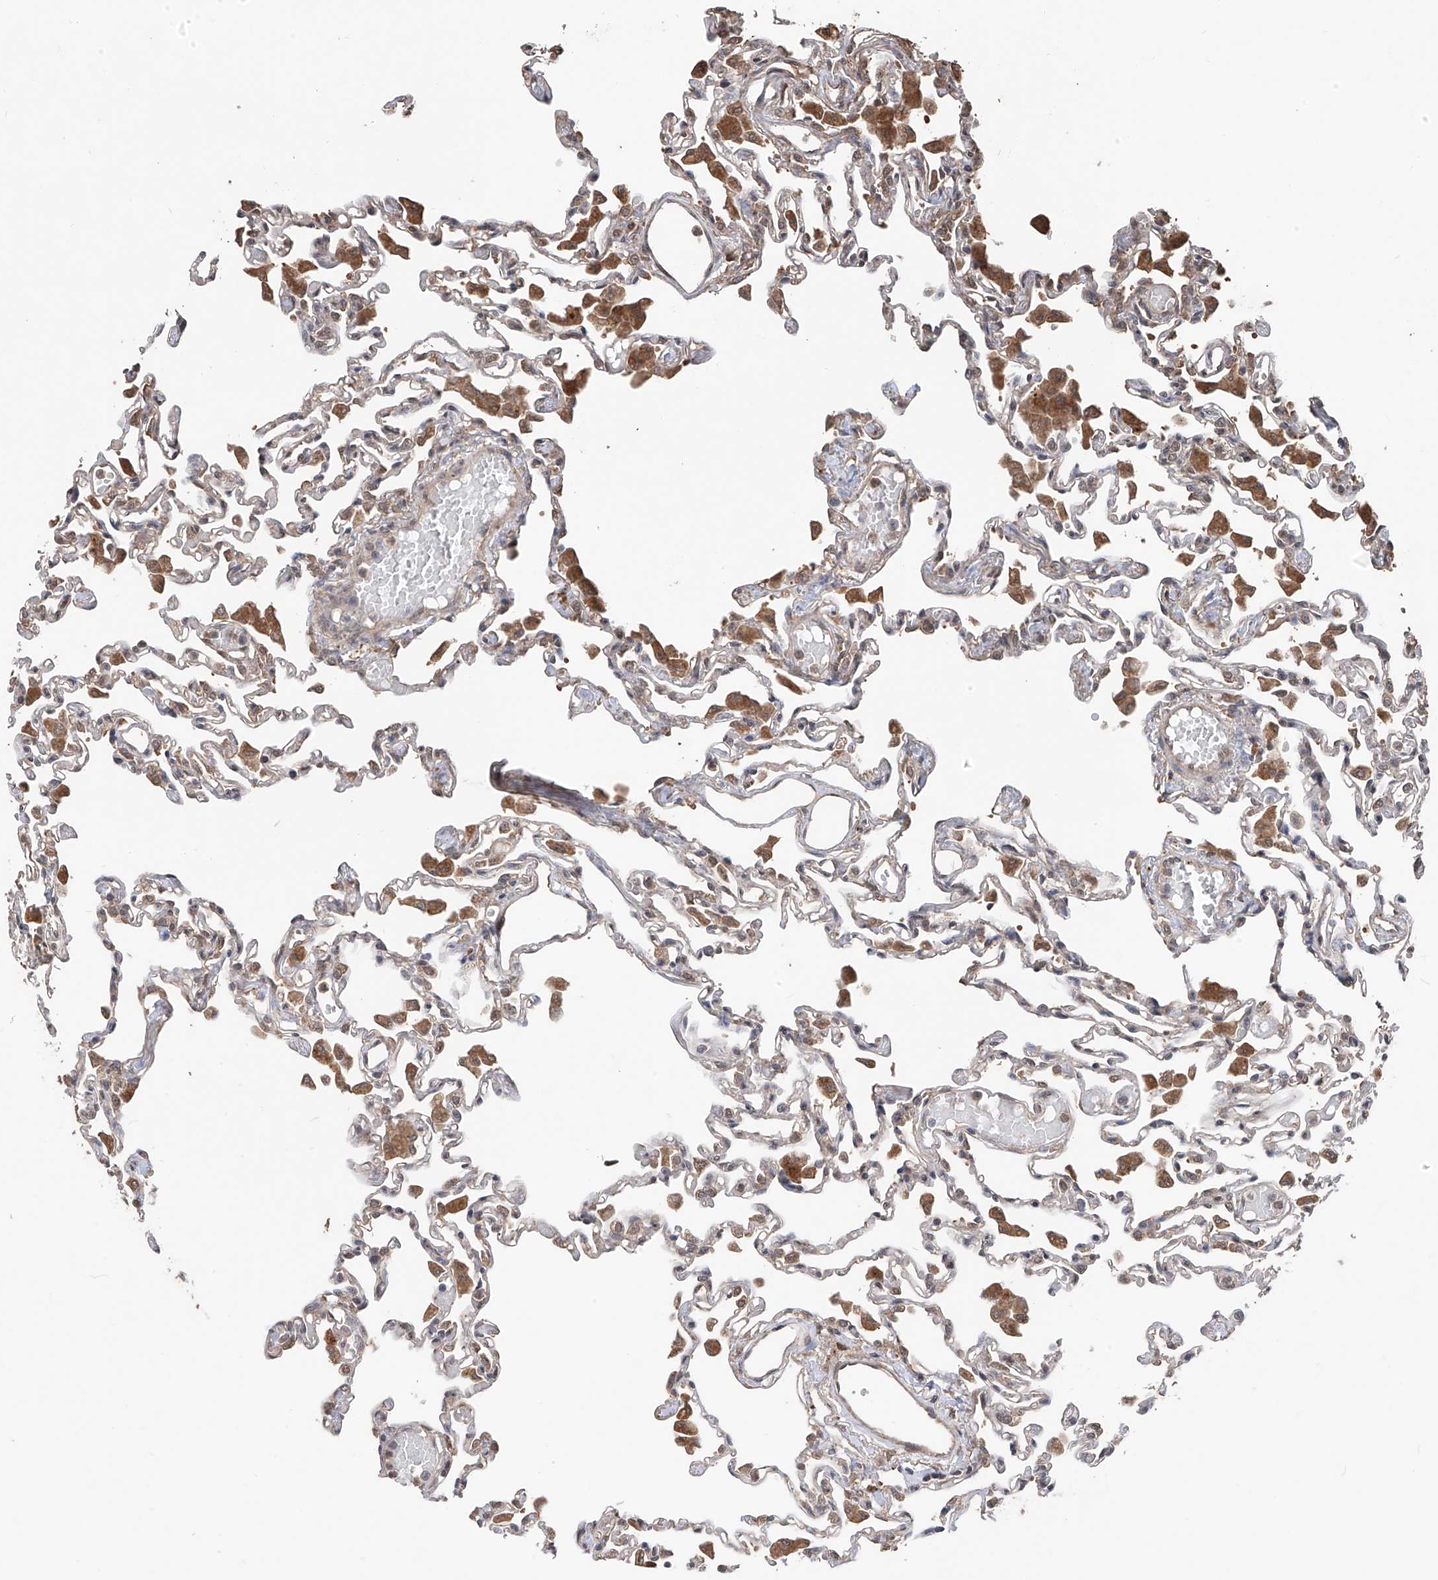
{"staining": {"intensity": "moderate", "quantity": "<25%", "location": "cytoplasmic/membranous"}, "tissue": "lung", "cell_type": "Alveolar cells", "image_type": "normal", "snomed": [{"axis": "morphology", "description": "Normal tissue, NOS"}, {"axis": "topography", "description": "Bronchus"}, {"axis": "topography", "description": "Lung"}], "caption": "Brown immunohistochemical staining in benign lung displays moderate cytoplasmic/membranous staining in approximately <25% of alveolar cells. (IHC, brightfield microscopy, high magnification).", "gene": "FAM135A", "patient": {"sex": "female", "age": 49}}